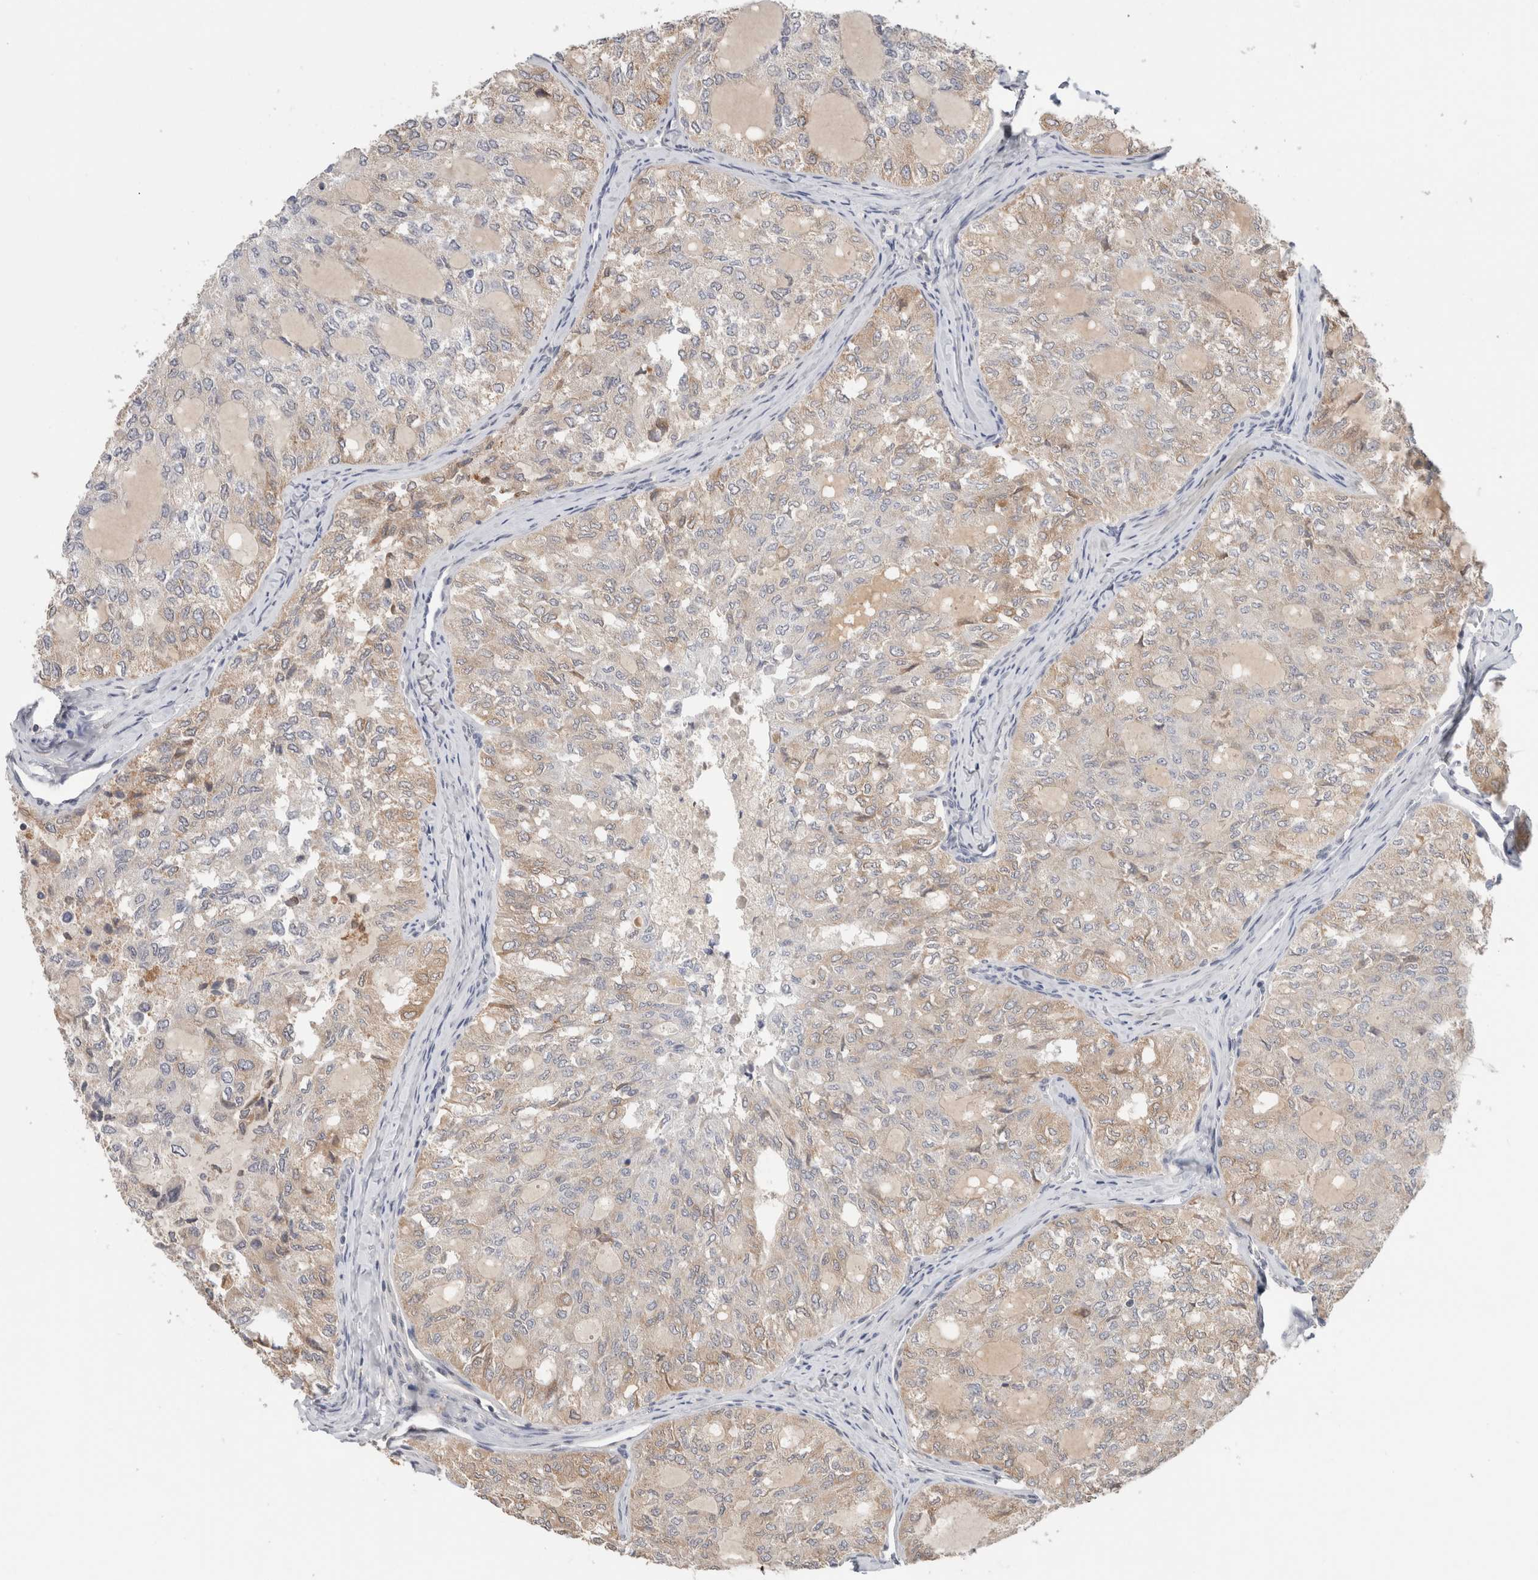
{"staining": {"intensity": "weak", "quantity": "25%-75%", "location": "cytoplasmic/membranous"}, "tissue": "thyroid cancer", "cell_type": "Tumor cells", "image_type": "cancer", "snomed": [{"axis": "morphology", "description": "Follicular adenoma carcinoma, NOS"}, {"axis": "topography", "description": "Thyroid gland"}], "caption": "IHC micrograph of human thyroid cancer stained for a protein (brown), which displays low levels of weak cytoplasmic/membranous expression in approximately 25%-75% of tumor cells.", "gene": "HCN3", "patient": {"sex": "male", "age": 75}}